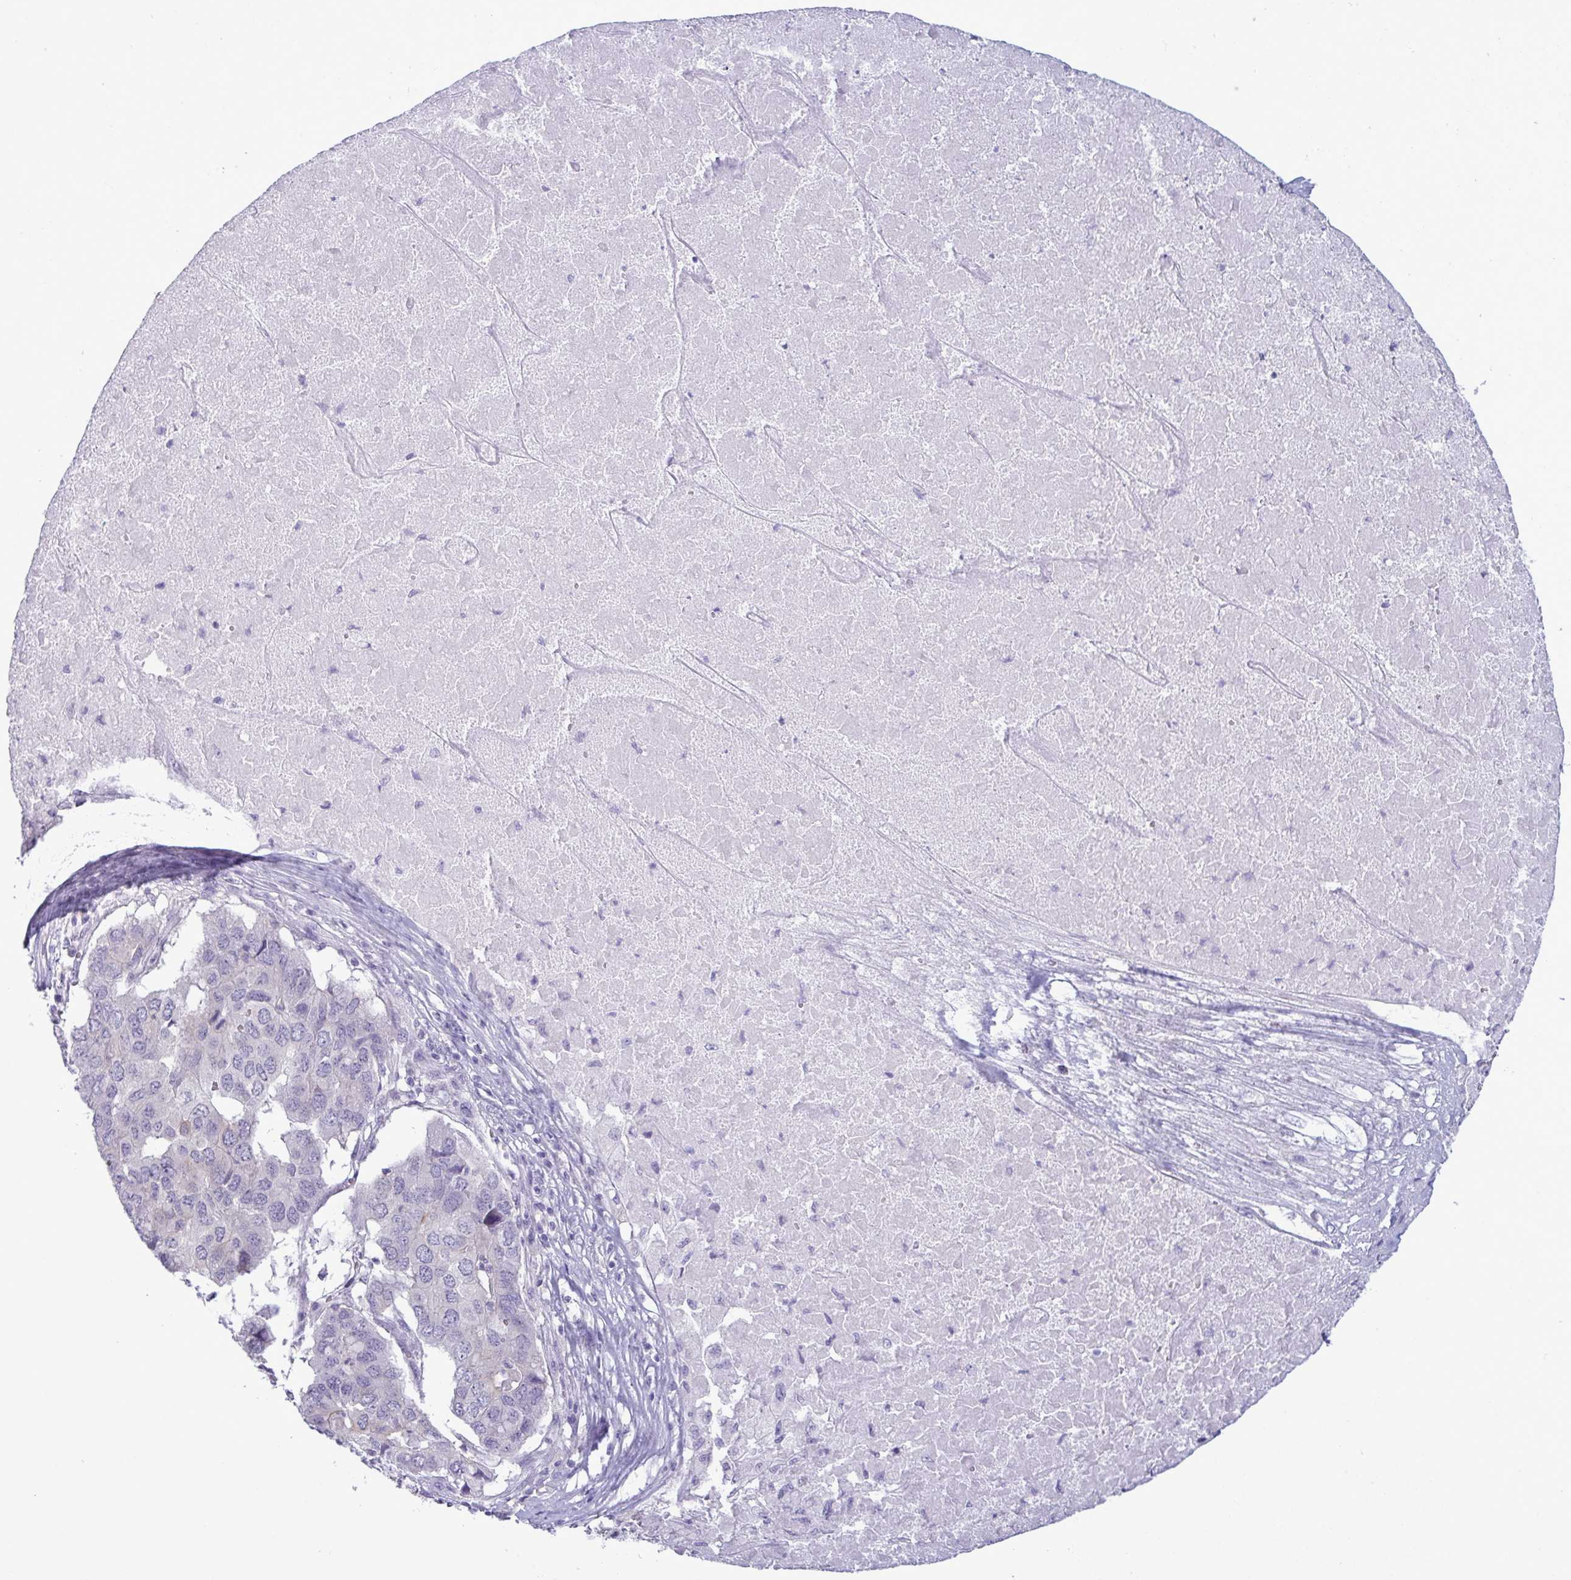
{"staining": {"intensity": "negative", "quantity": "none", "location": "none"}, "tissue": "pancreatic cancer", "cell_type": "Tumor cells", "image_type": "cancer", "snomed": [{"axis": "morphology", "description": "Adenocarcinoma, NOS"}, {"axis": "topography", "description": "Pancreas"}], "caption": "The IHC histopathology image has no significant positivity in tumor cells of adenocarcinoma (pancreatic) tissue.", "gene": "TENT5D", "patient": {"sex": "male", "age": 50}}